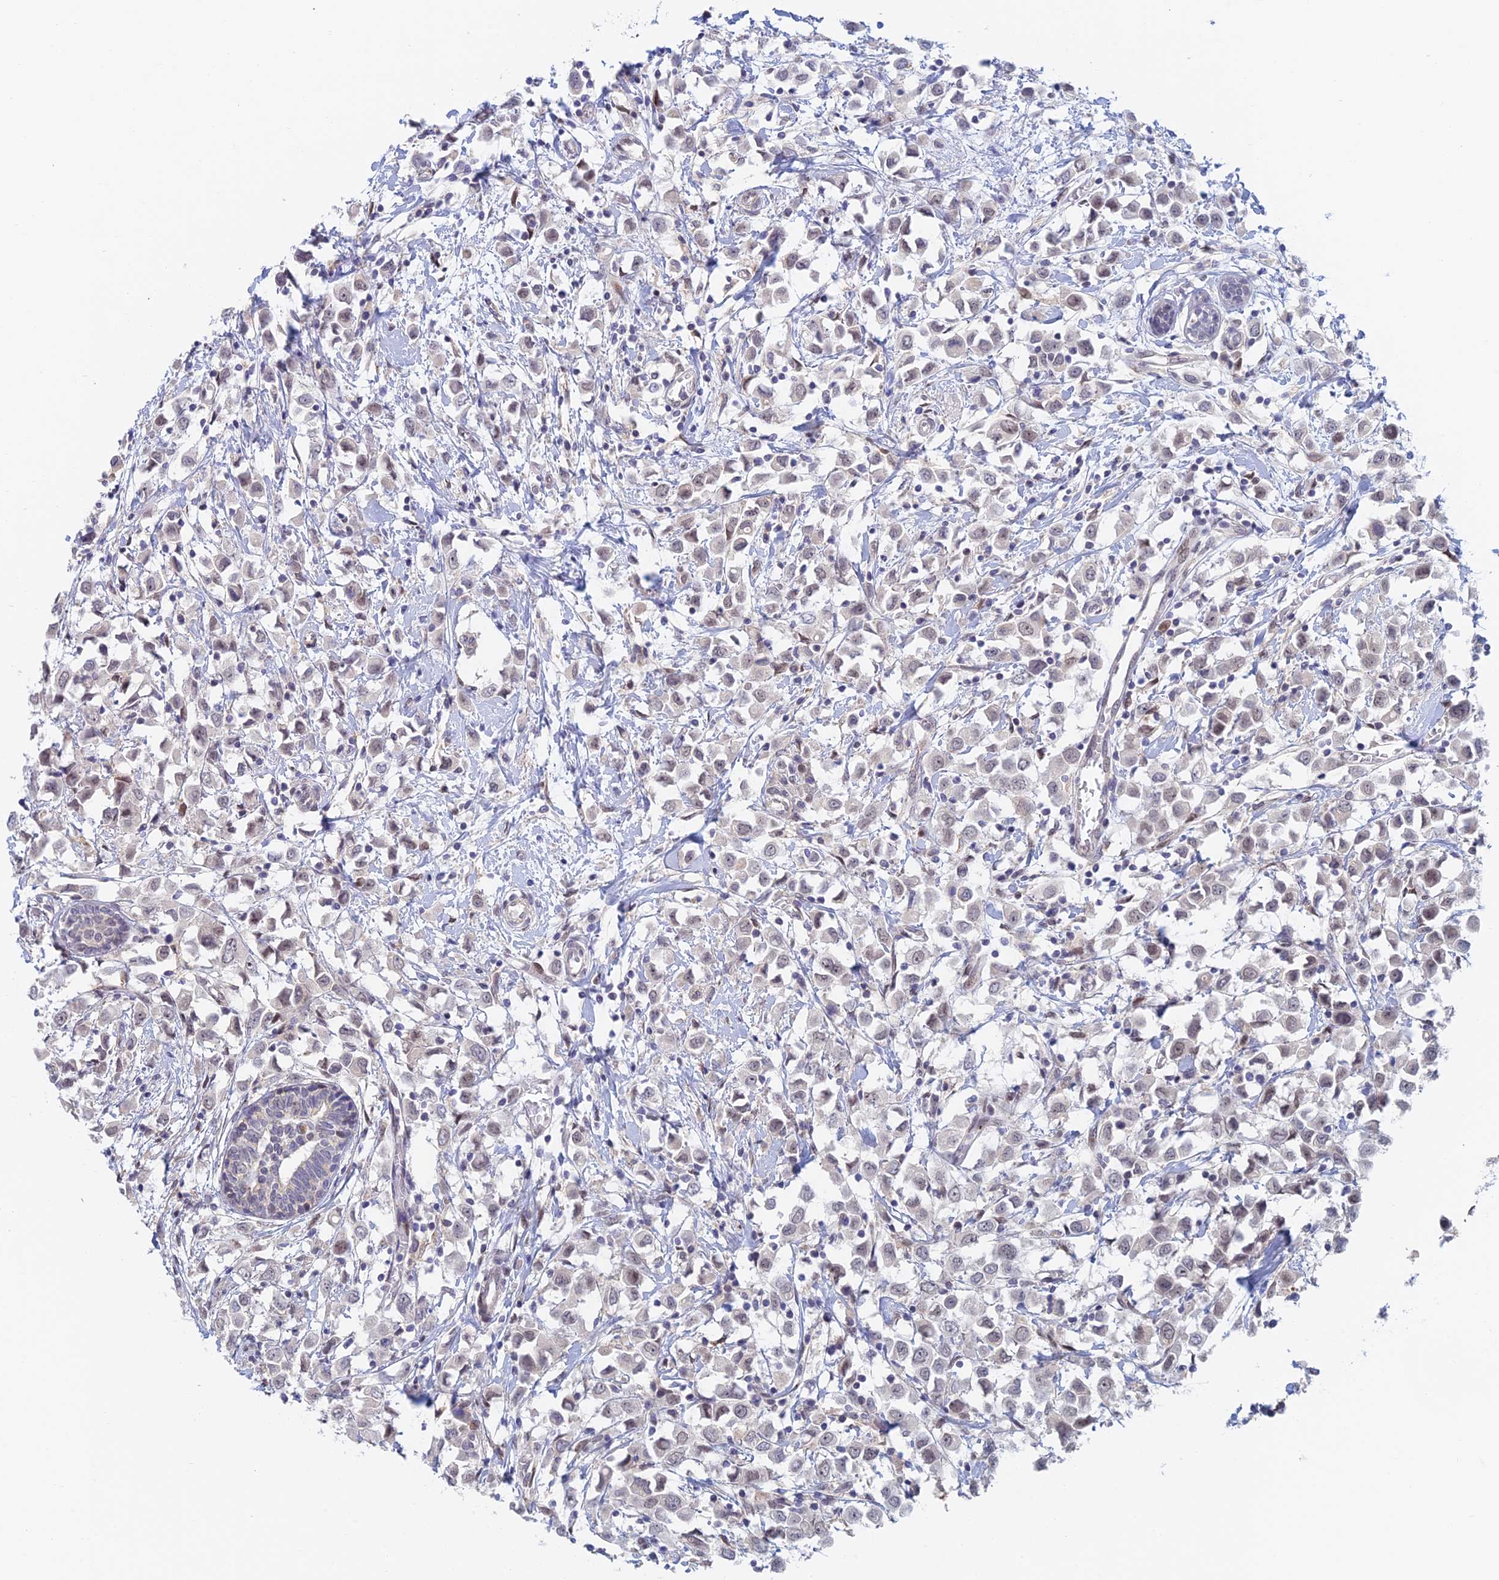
{"staining": {"intensity": "weak", "quantity": "25%-75%", "location": "nuclear"}, "tissue": "breast cancer", "cell_type": "Tumor cells", "image_type": "cancer", "snomed": [{"axis": "morphology", "description": "Duct carcinoma"}, {"axis": "topography", "description": "Breast"}], "caption": "High-magnification brightfield microscopy of infiltrating ductal carcinoma (breast) stained with DAB (3,3'-diaminobenzidine) (brown) and counterstained with hematoxylin (blue). tumor cells exhibit weak nuclear expression is seen in about25%-75% of cells.", "gene": "ZUP1", "patient": {"sex": "female", "age": 61}}